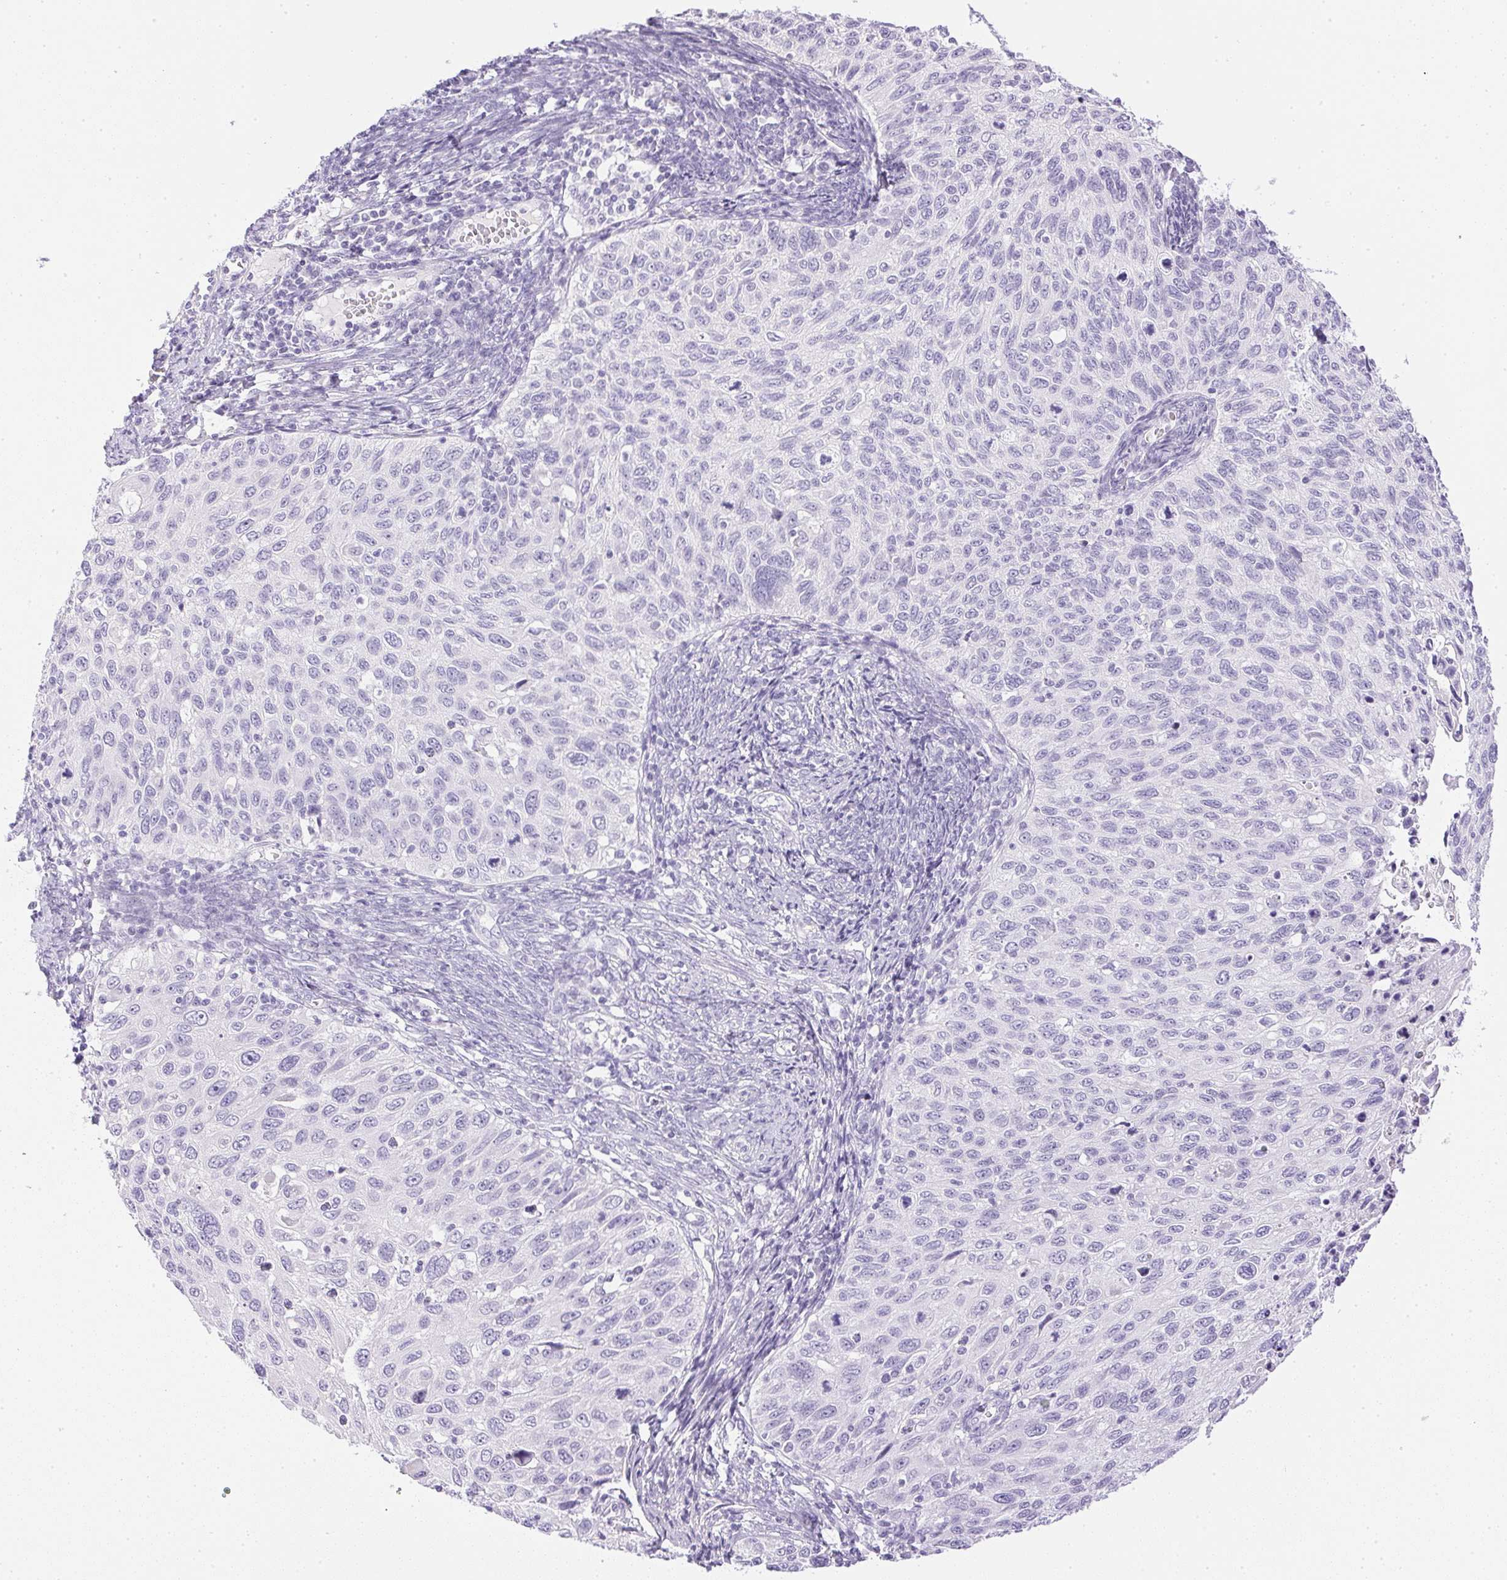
{"staining": {"intensity": "negative", "quantity": "none", "location": "none"}, "tissue": "cervical cancer", "cell_type": "Tumor cells", "image_type": "cancer", "snomed": [{"axis": "morphology", "description": "Squamous cell carcinoma, NOS"}, {"axis": "topography", "description": "Cervix"}], "caption": "The micrograph demonstrates no significant positivity in tumor cells of cervical cancer.", "gene": "CPB1", "patient": {"sex": "female", "age": 70}}